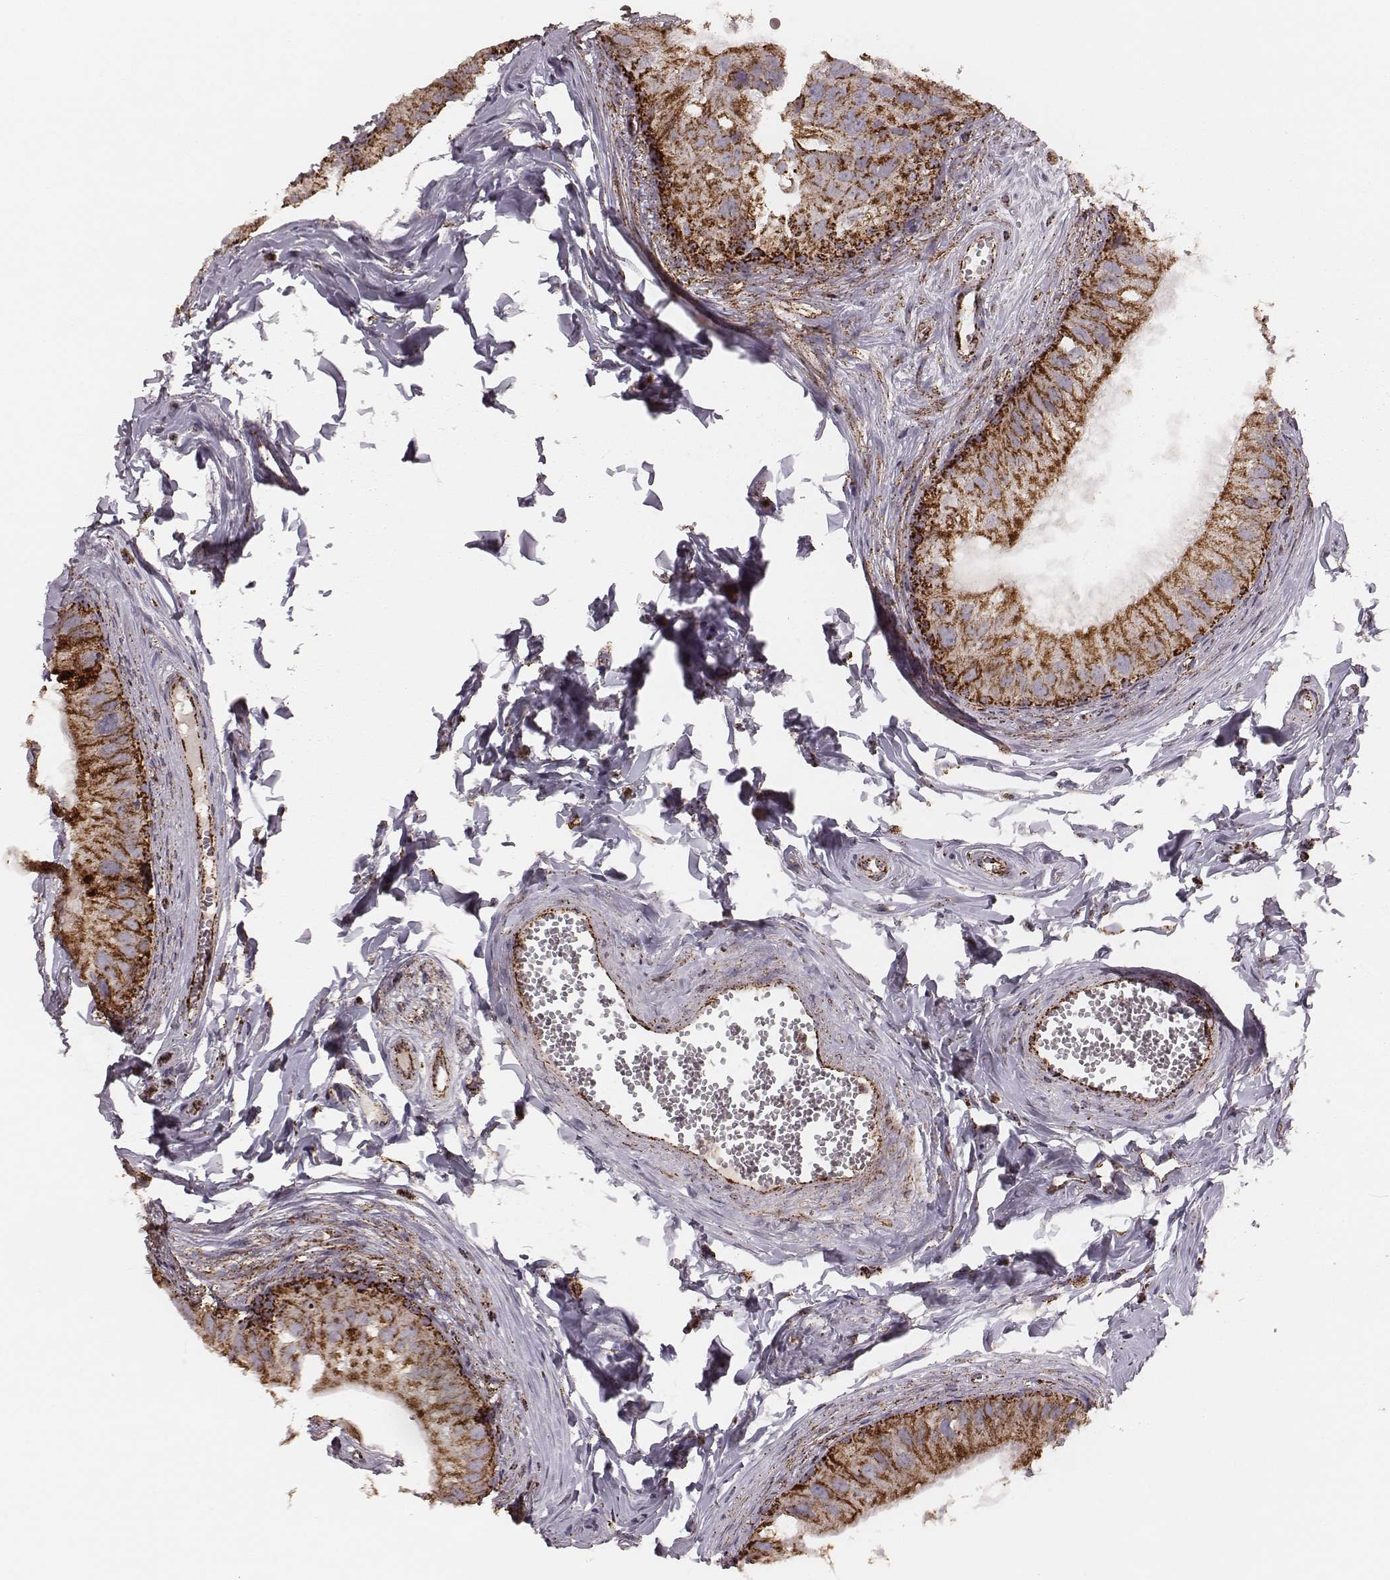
{"staining": {"intensity": "strong", "quantity": ">75%", "location": "cytoplasmic/membranous"}, "tissue": "epididymis", "cell_type": "Glandular cells", "image_type": "normal", "snomed": [{"axis": "morphology", "description": "Normal tissue, NOS"}, {"axis": "topography", "description": "Epididymis"}], "caption": "High-power microscopy captured an IHC photomicrograph of unremarkable epididymis, revealing strong cytoplasmic/membranous positivity in approximately >75% of glandular cells.", "gene": "TUFM", "patient": {"sex": "male", "age": 45}}